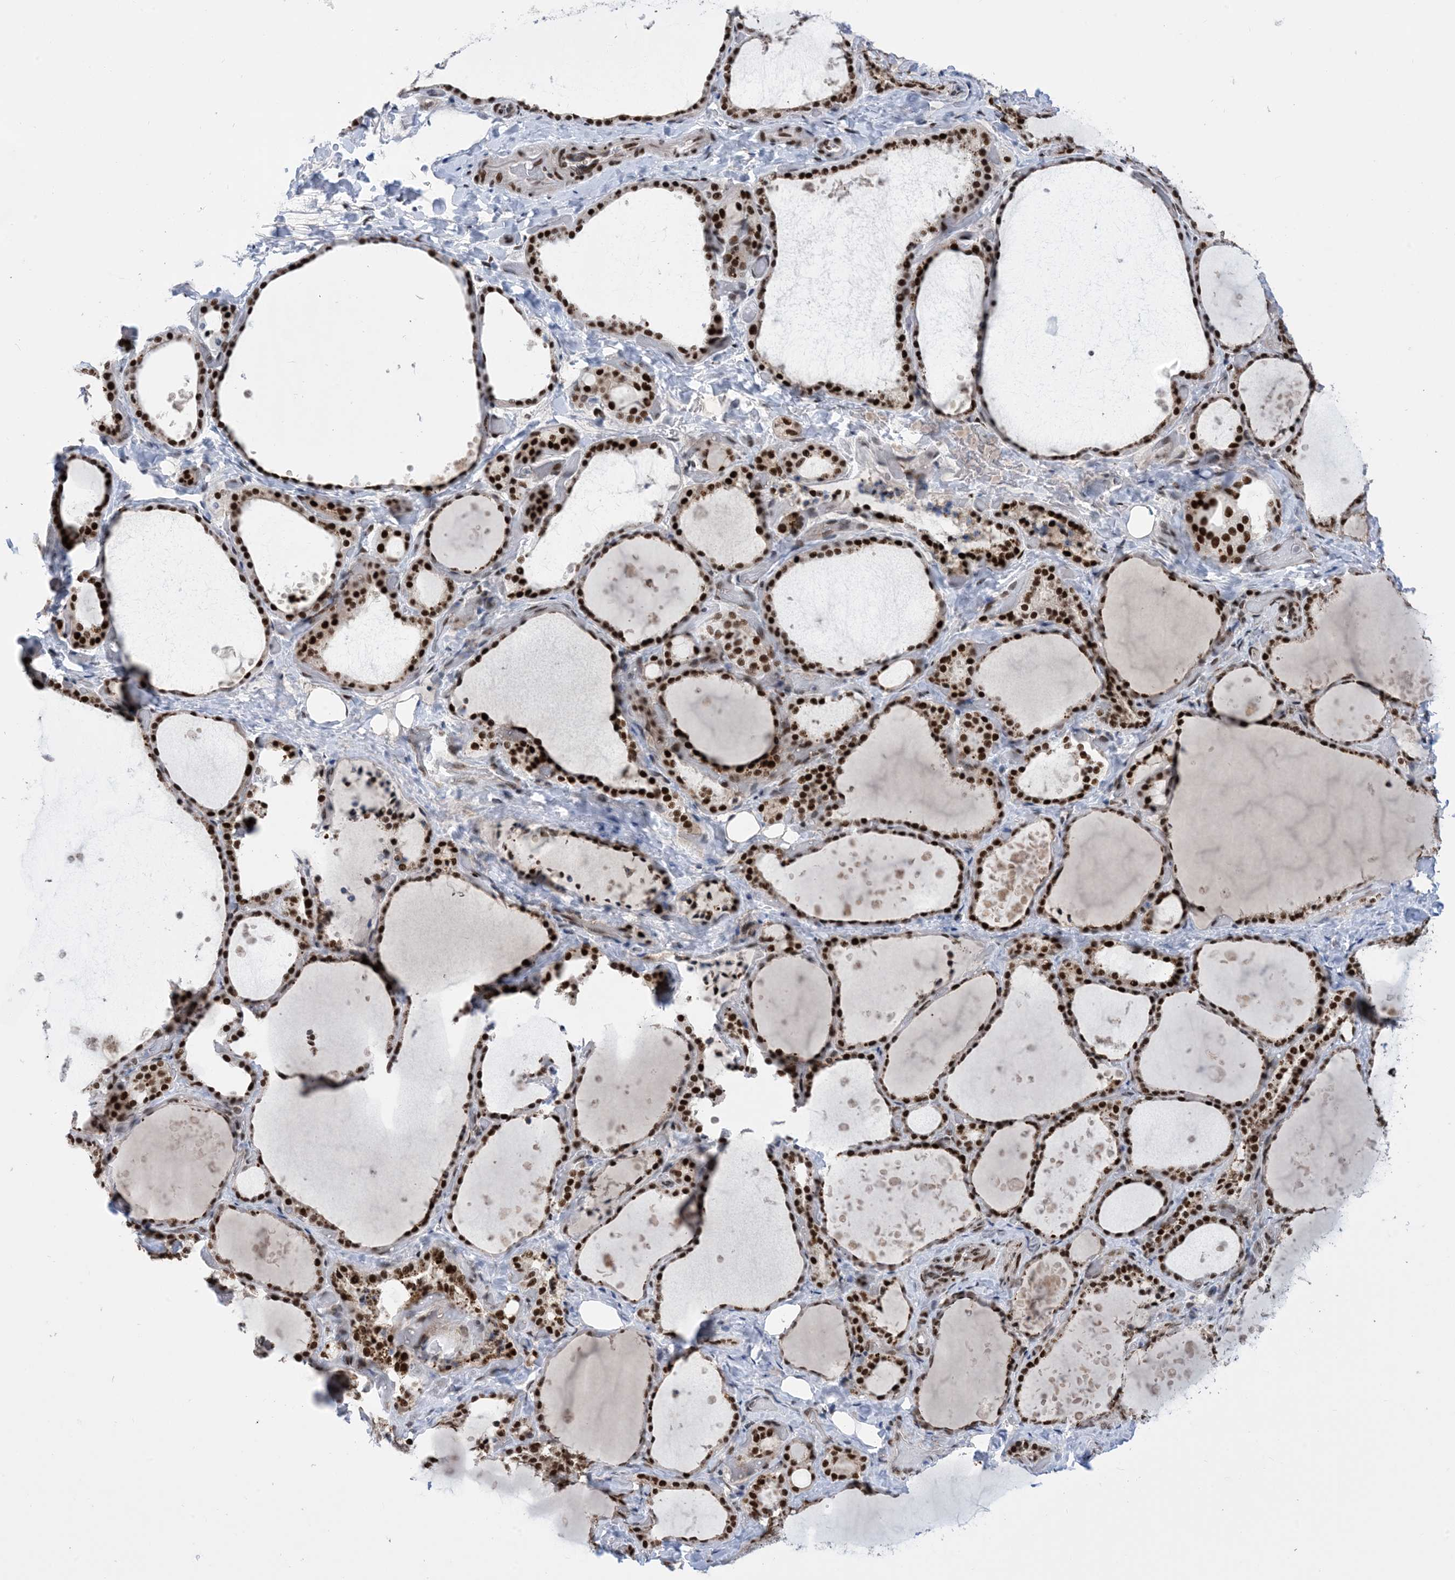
{"staining": {"intensity": "strong", "quantity": ">75%", "location": "nuclear"}, "tissue": "thyroid gland", "cell_type": "Glandular cells", "image_type": "normal", "snomed": [{"axis": "morphology", "description": "Normal tissue, NOS"}, {"axis": "topography", "description": "Thyroid gland"}], "caption": "The micrograph displays a brown stain indicating the presence of a protein in the nuclear of glandular cells in thyroid gland.", "gene": "TSPYL1", "patient": {"sex": "female", "age": 44}}